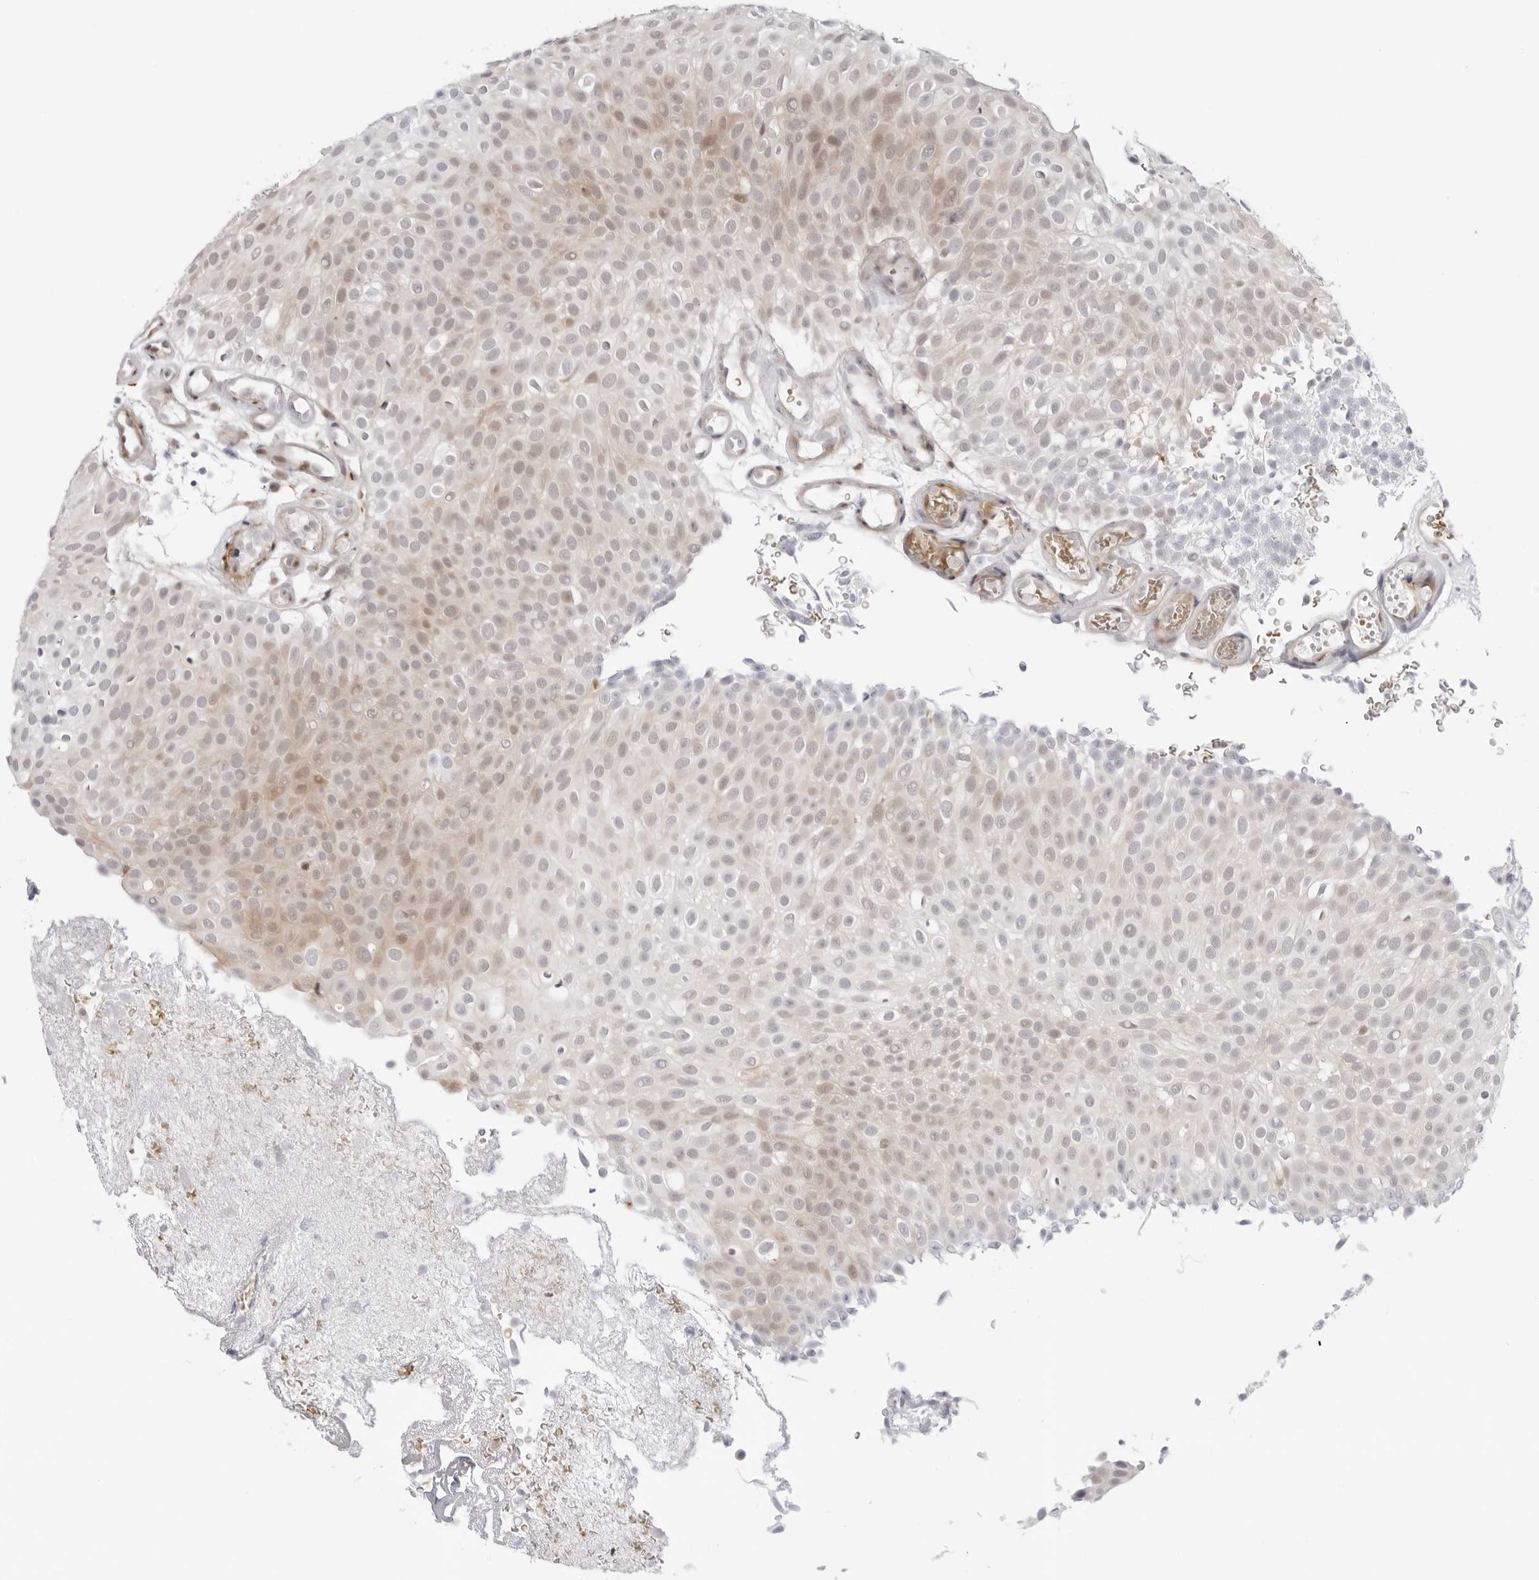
{"staining": {"intensity": "weak", "quantity": "<25%", "location": "cytoplasmic/membranous,nuclear"}, "tissue": "urothelial cancer", "cell_type": "Tumor cells", "image_type": "cancer", "snomed": [{"axis": "morphology", "description": "Urothelial carcinoma, Low grade"}, {"axis": "topography", "description": "Urinary bladder"}], "caption": "The micrograph shows no significant positivity in tumor cells of low-grade urothelial carcinoma.", "gene": "RNF146", "patient": {"sex": "male", "age": 78}}